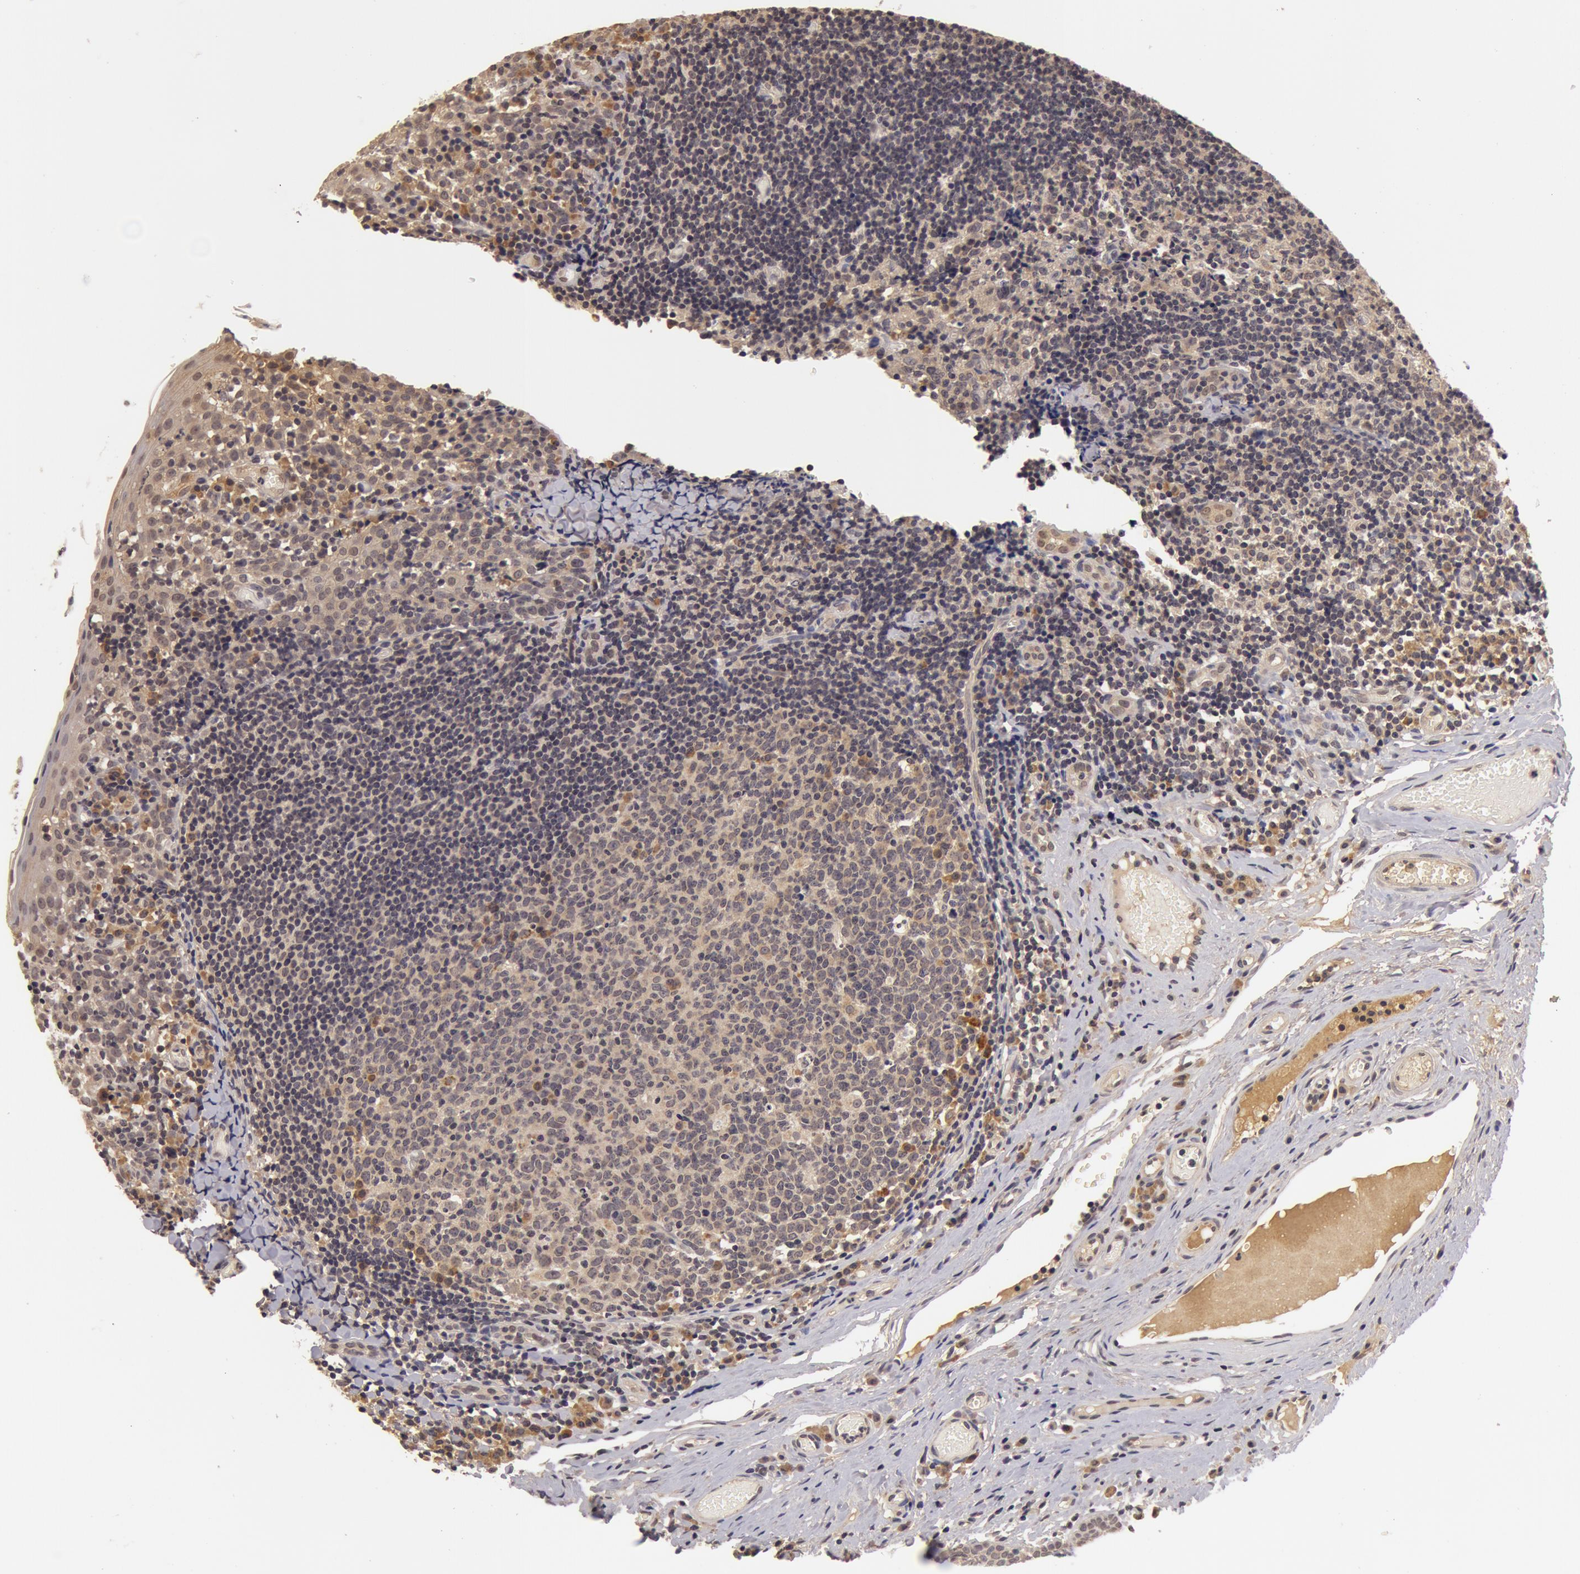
{"staining": {"intensity": "weak", "quantity": ">75%", "location": "cytoplasmic/membranous"}, "tissue": "tonsil", "cell_type": "Germinal center cells", "image_type": "normal", "snomed": [{"axis": "morphology", "description": "Normal tissue, NOS"}, {"axis": "topography", "description": "Tonsil"}], "caption": "Immunohistochemical staining of normal human tonsil displays >75% levels of weak cytoplasmic/membranous protein expression in about >75% of germinal center cells.", "gene": "BCHE", "patient": {"sex": "female", "age": 34}}